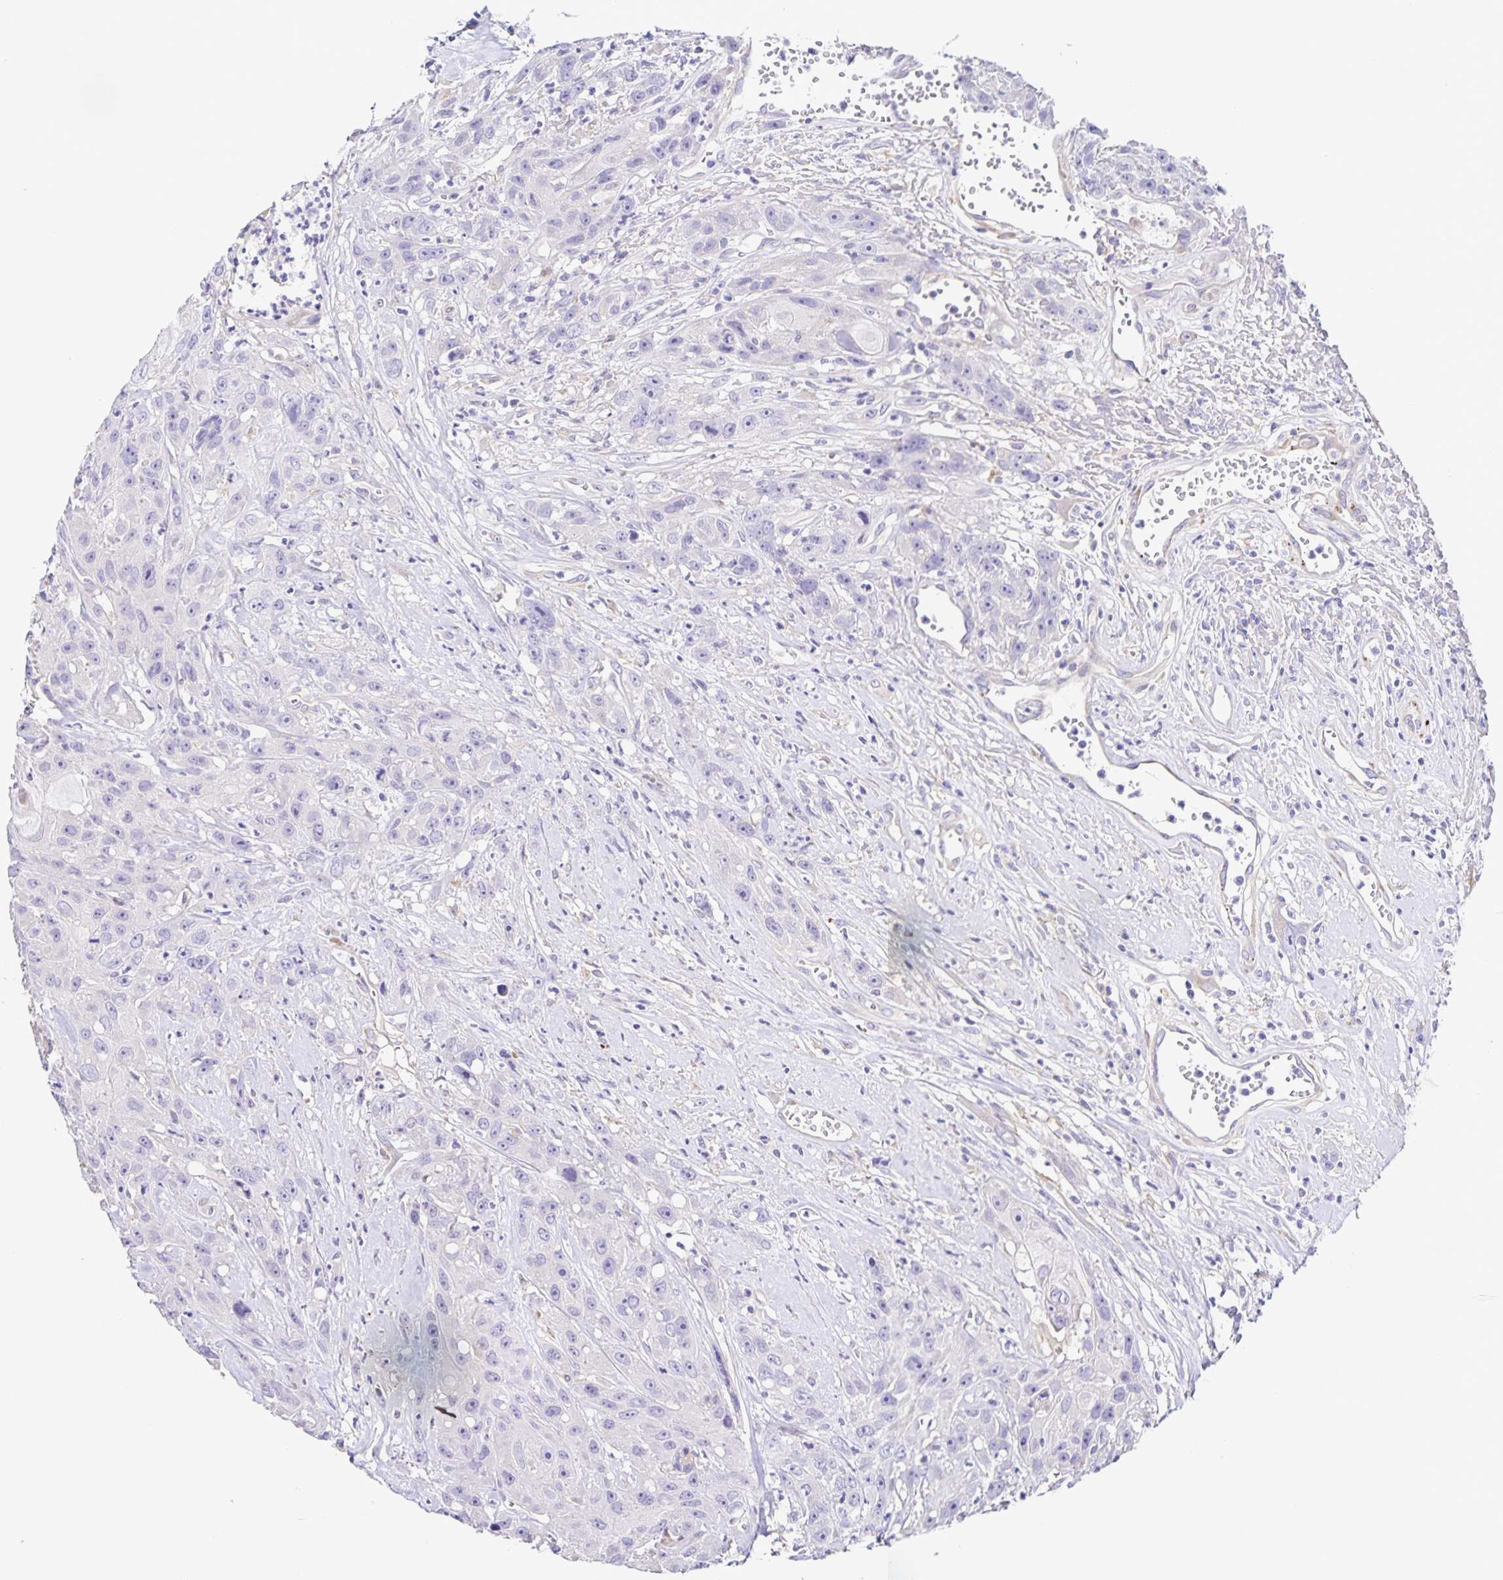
{"staining": {"intensity": "negative", "quantity": "none", "location": "none"}, "tissue": "head and neck cancer", "cell_type": "Tumor cells", "image_type": "cancer", "snomed": [{"axis": "morphology", "description": "Squamous cell carcinoma, NOS"}, {"axis": "topography", "description": "Head-Neck"}], "caption": "The immunohistochemistry (IHC) micrograph has no significant expression in tumor cells of squamous cell carcinoma (head and neck) tissue. (Immunohistochemistry, brightfield microscopy, high magnification).", "gene": "BOLL", "patient": {"sex": "male", "age": 57}}